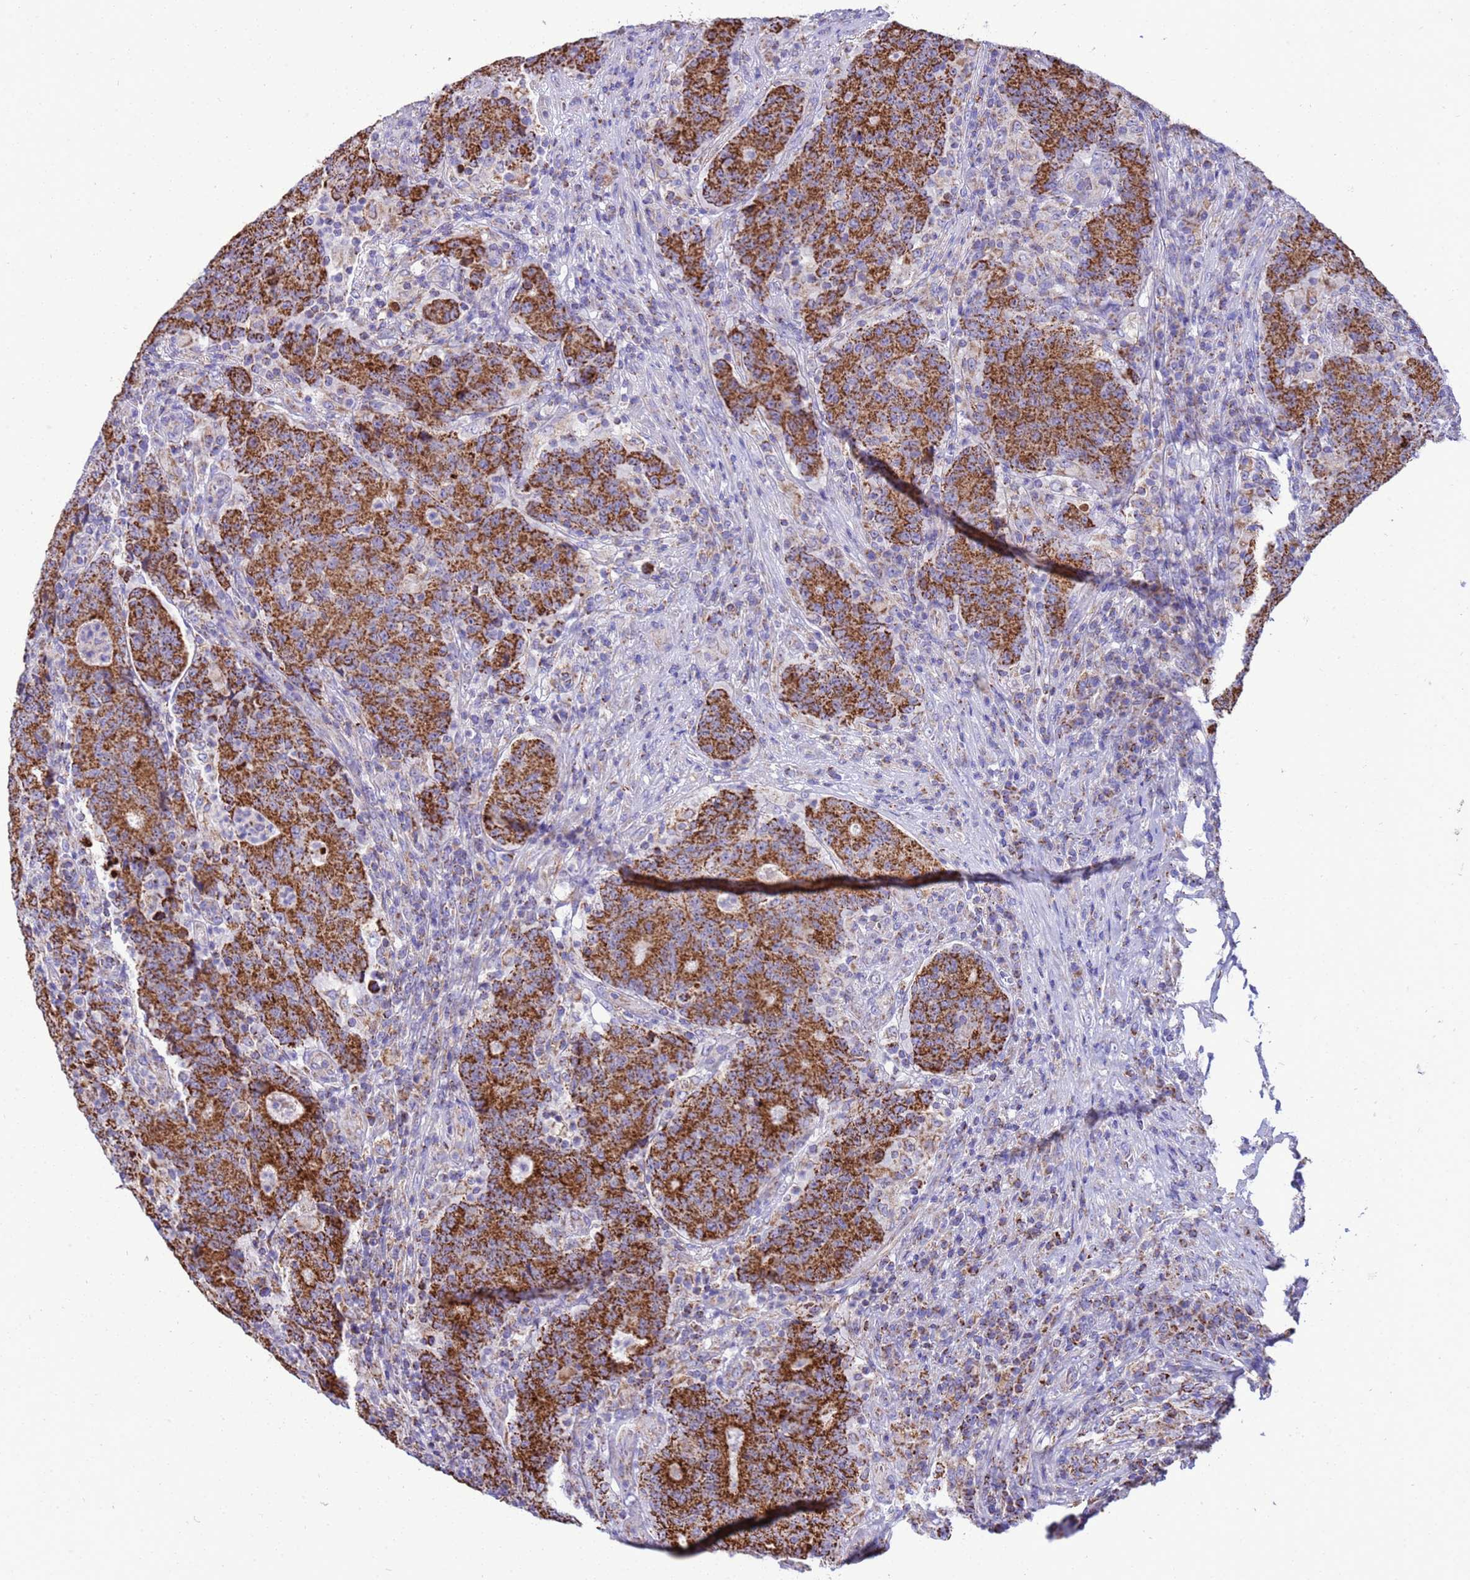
{"staining": {"intensity": "strong", "quantity": ">75%", "location": "cytoplasmic/membranous"}, "tissue": "colorectal cancer", "cell_type": "Tumor cells", "image_type": "cancer", "snomed": [{"axis": "morphology", "description": "Adenocarcinoma, NOS"}, {"axis": "topography", "description": "Colon"}], "caption": "Colorectal cancer stained for a protein demonstrates strong cytoplasmic/membranous positivity in tumor cells.", "gene": "RNF165", "patient": {"sex": "female", "age": 75}}